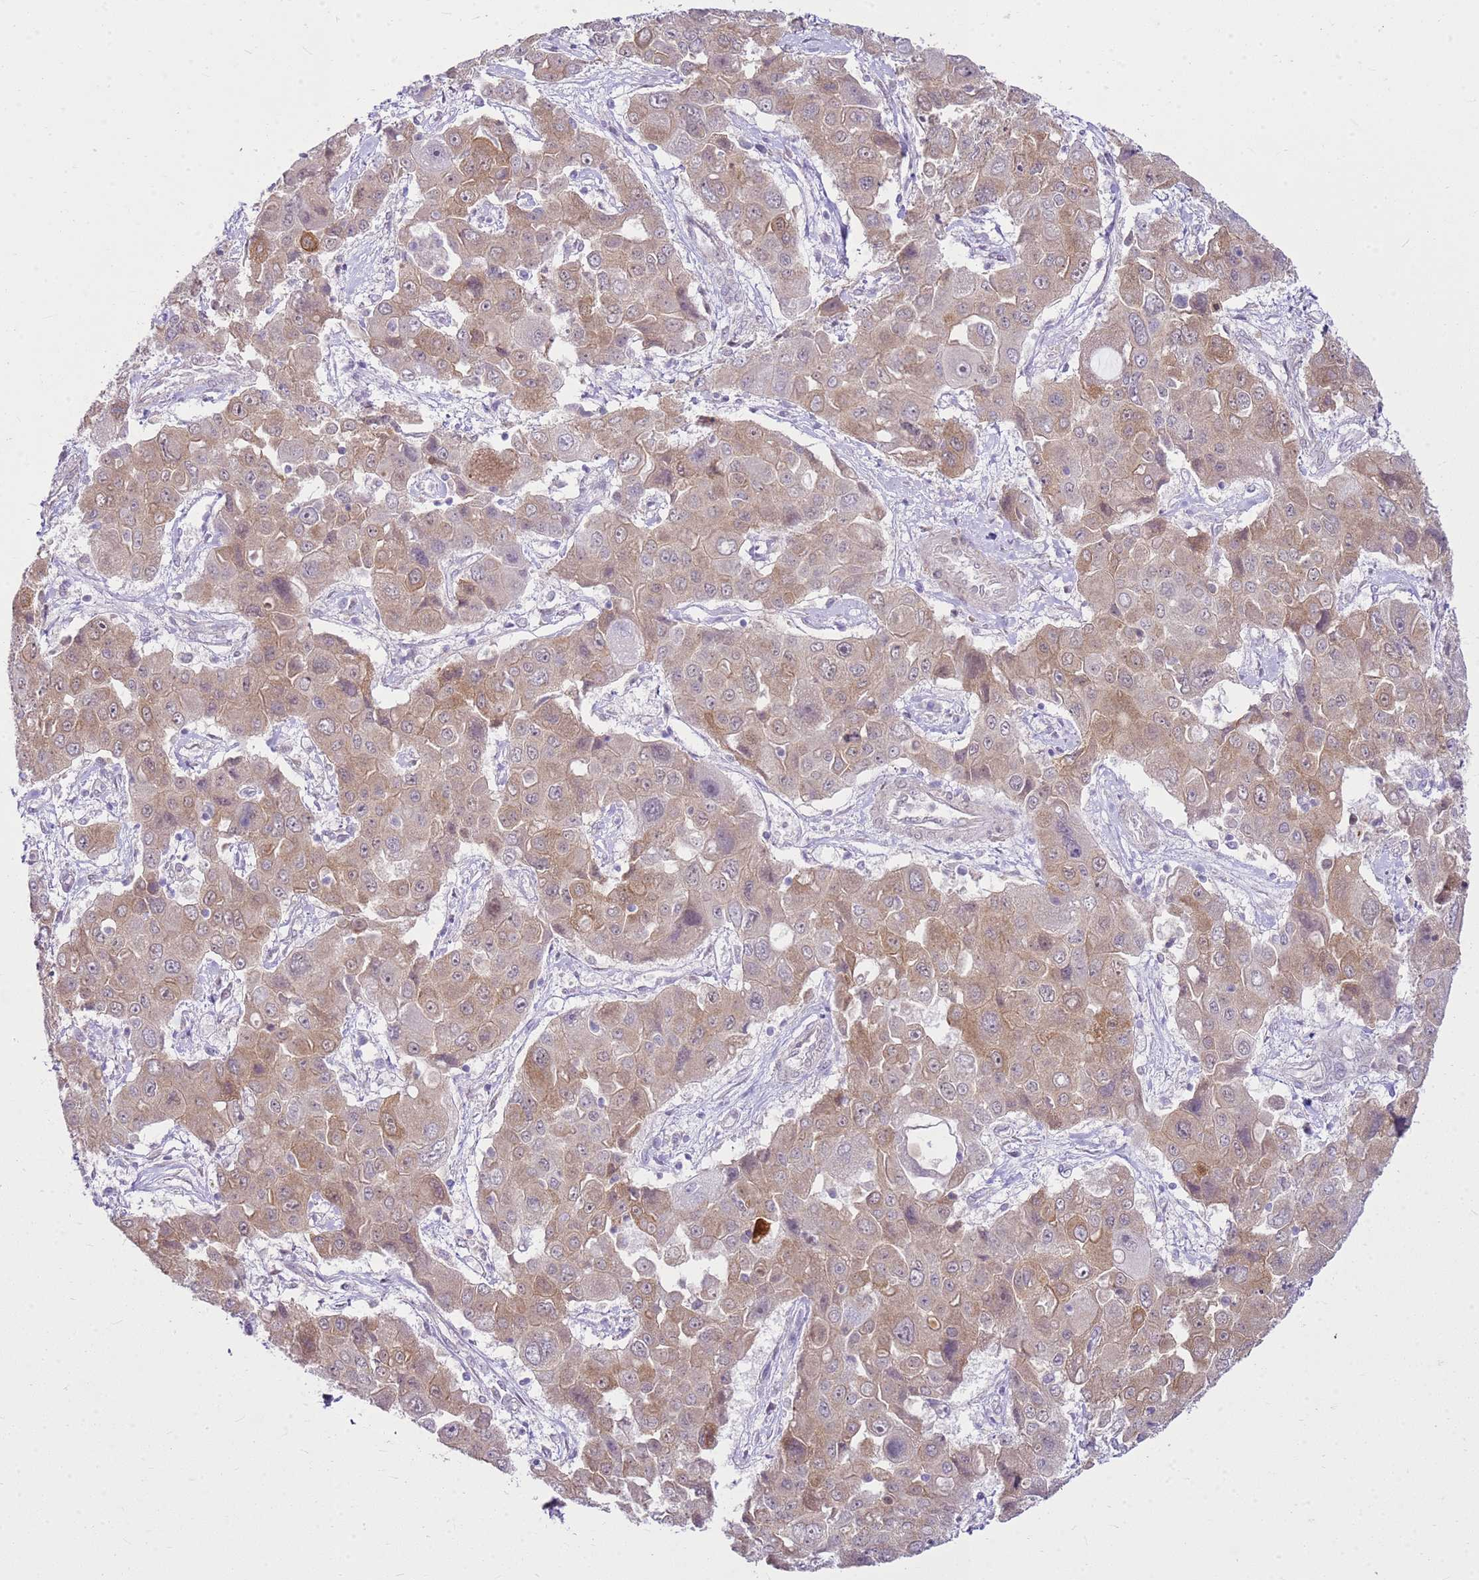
{"staining": {"intensity": "weak", "quantity": ">75%", "location": "cytoplasmic/membranous"}, "tissue": "liver cancer", "cell_type": "Tumor cells", "image_type": "cancer", "snomed": [{"axis": "morphology", "description": "Cholangiocarcinoma"}, {"axis": "topography", "description": "Liver"}], "caption": "Brown immunohistochemical staining in liver cholangiocarcinoma shows weak cytoplasmic/membranous staining in about >75% of tumor cells.", "gene": "HSPB1", "patient": {"sex": "male", "age": 67}}